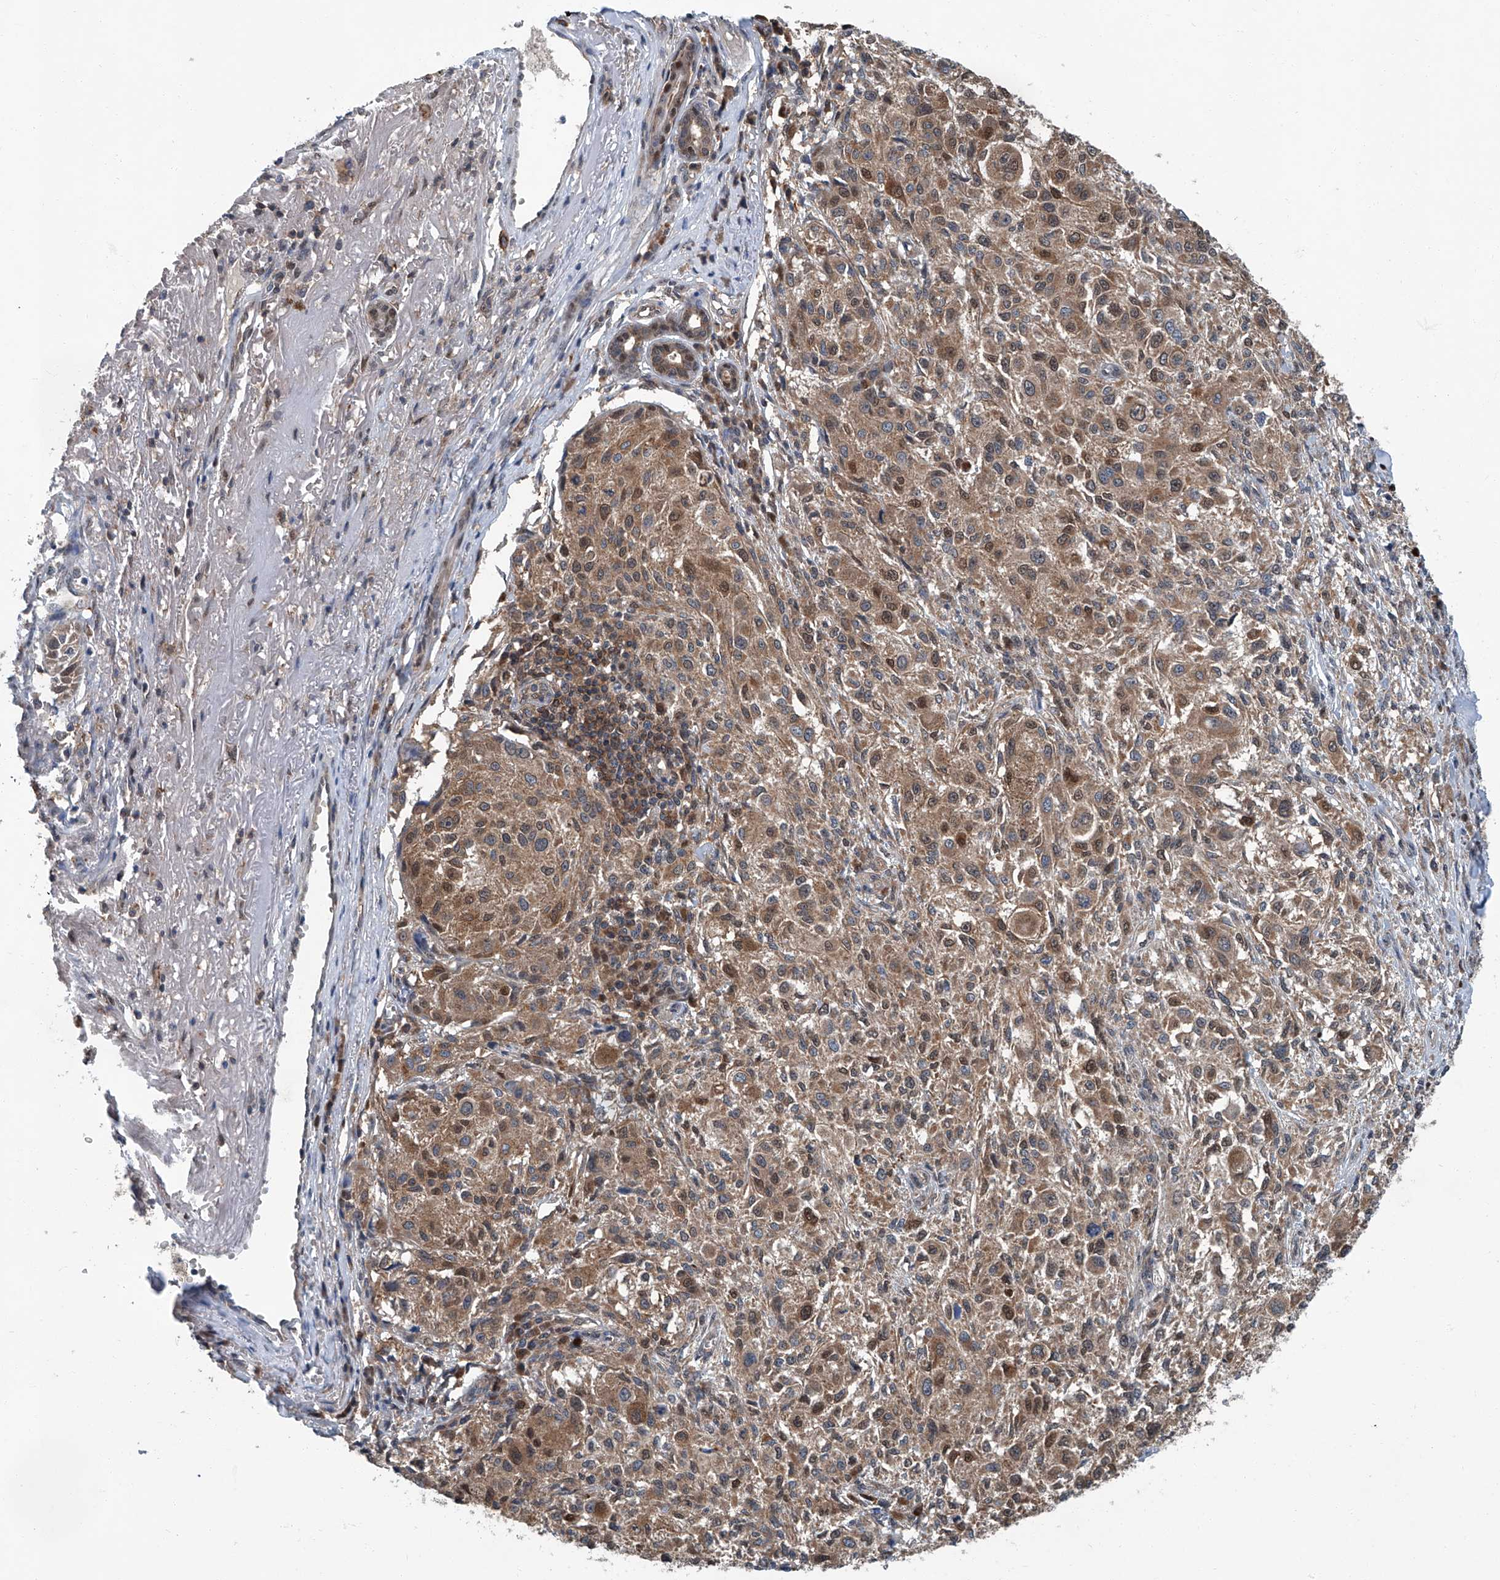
{"staining": {"intensity": "moderate", "quantity": ">75%", "location": "cytoplasmic/membranous,nuclear"}, "tissue": "melanoma", "cell_type": "Tumor cells", "image_type": "cancer", "snomed": [{"axis": "morphology", "description": "Necrosis, NOS"}, {"axis": "morphology", "description": "Malignant melanoma, NOS"}, {"axis": "topography", "description": "Skin"}], "caption": "High-power microscopy captured an immunohistochemistry (IHC) image of malignant melanoma, revealing moderate cytoplasmic/membranous and nuclear staining in approximately >75% of tumor cells. (DAB (3,3'-diaminobenzidine) IHC, brown staining for protein, blue staining for nuclei).", "gene": "CLK1", "patient": {"sex": "female", "age": 87}}